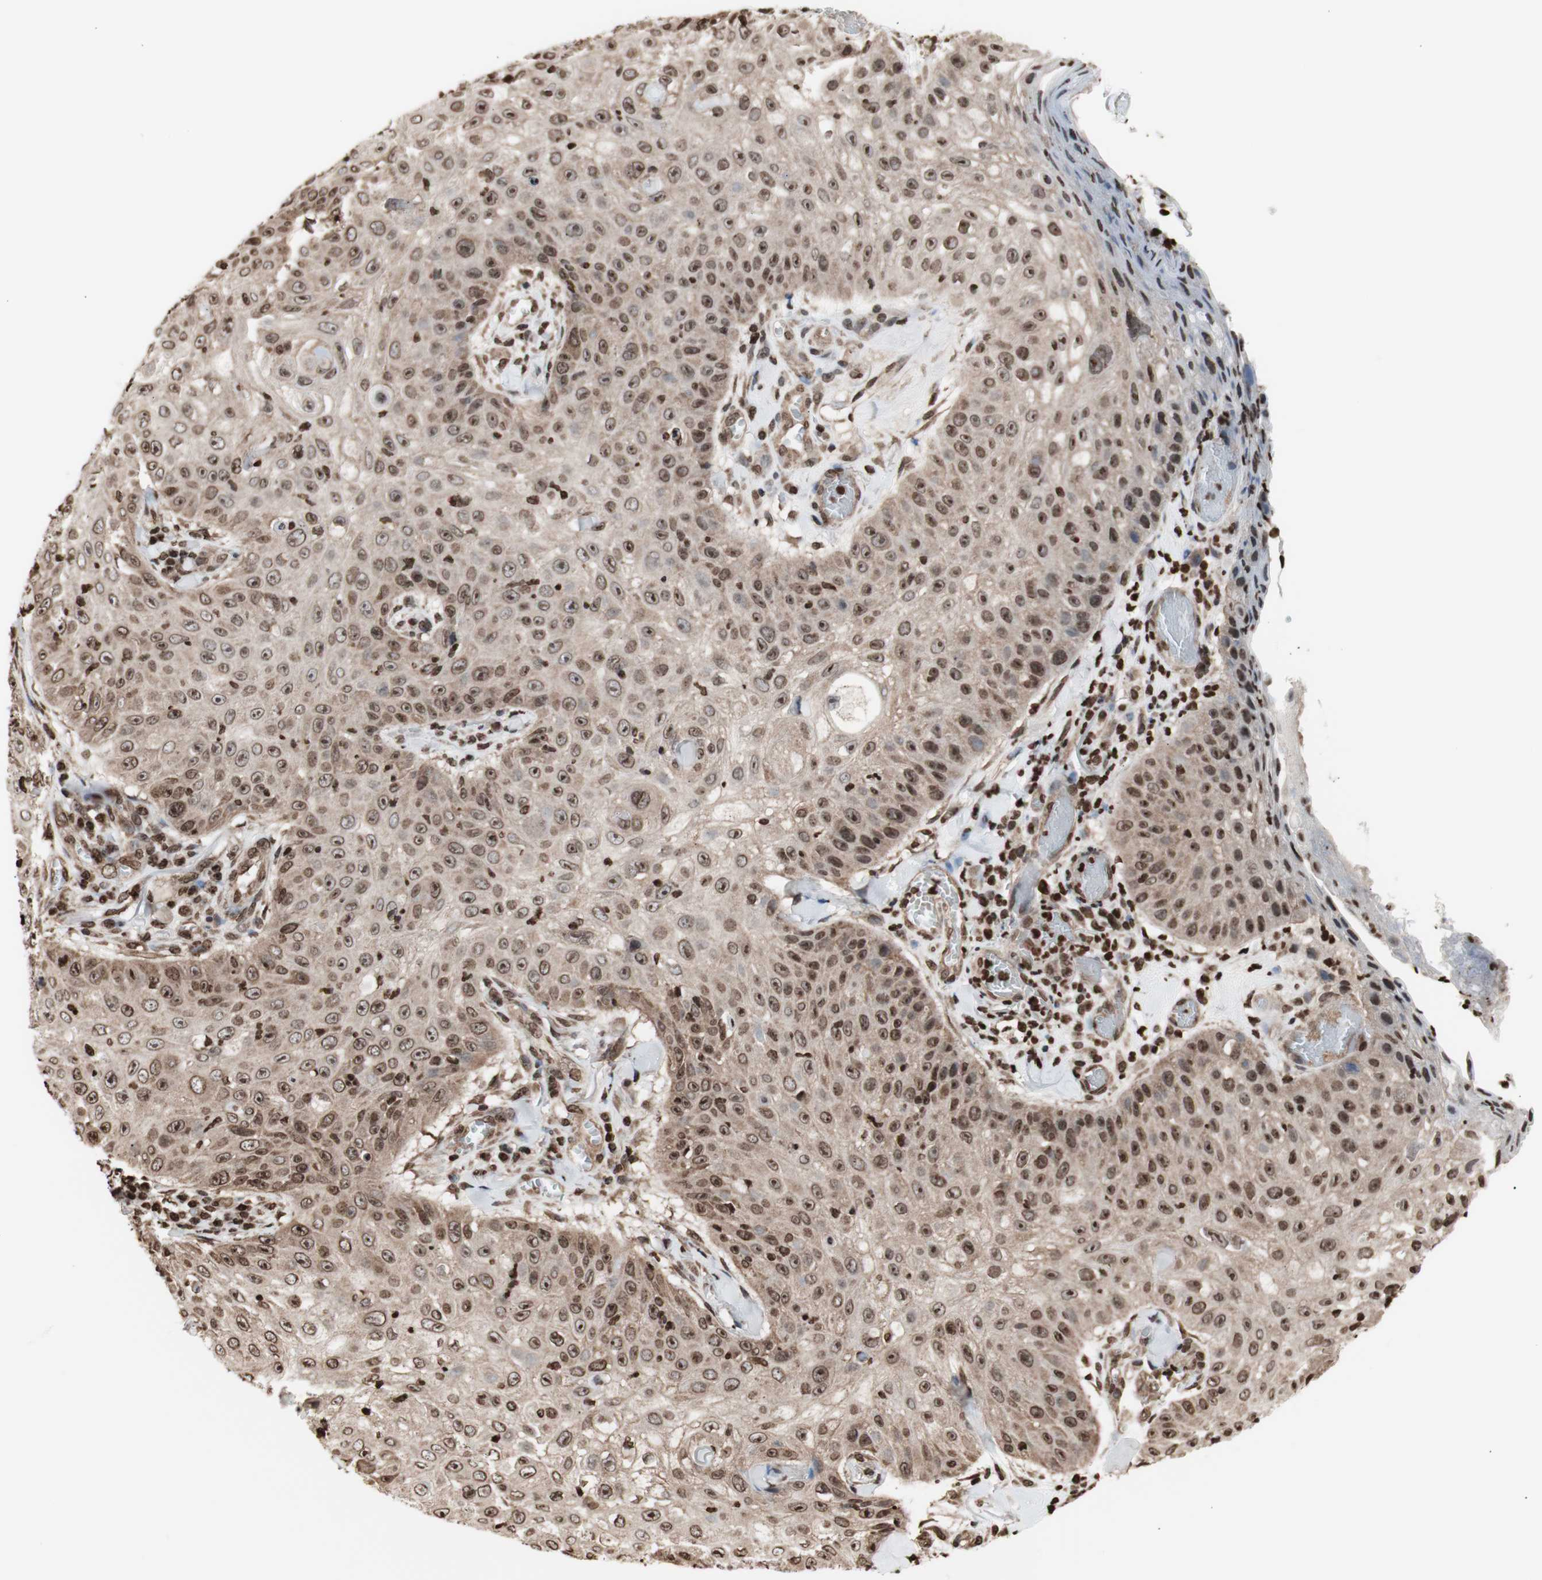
{"staining": {"intensity": "moderate", "quantity": ">75%", "location": "cytoplasmic/membranous,nuclear"}, "tissue": "skin cancer", "cell_type": "Tumor cells", "image_type": "cancer", "snomed": [{"axis": "morphology", "description": "Squamous cell carcinoma, NOS"}, {"axis": "topography", "description": "Skin"}], "caption": "This image exhibits IHC staining of skin cancer (squamous cell carcinoma), with medium moderate cytoplasmic/membranous and nuclear staining in about >75% of tumor cells.", "gene": "SNAI2", "patient": {"sex": "male", "age": 86}}